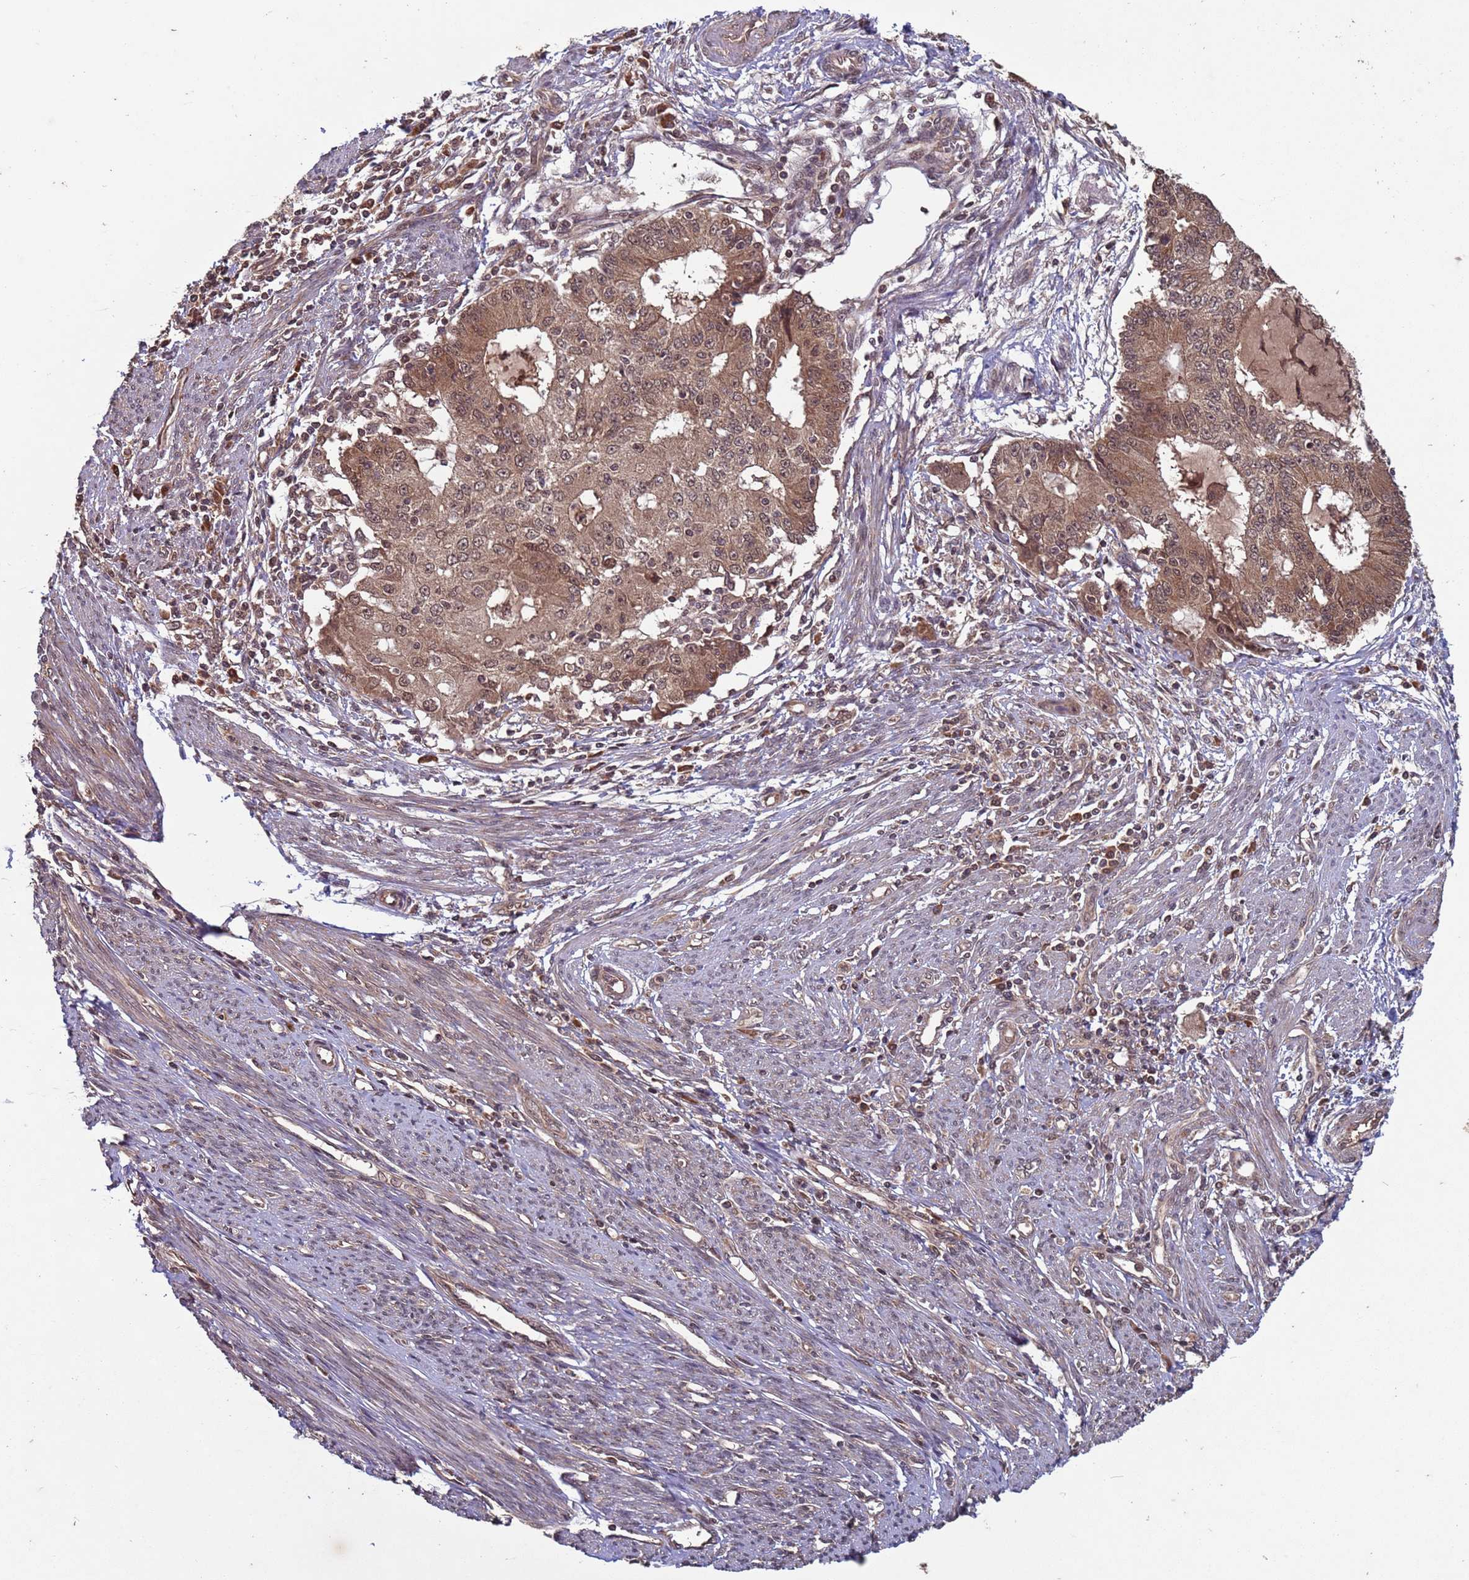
{"staining": {"intensity": "moderate", "quantity": ">75%", "location": "cytoplasmic/membranous,nuclear"}, "tissue": "endometrial cancer", "cell_type": "Tumor cells", "image_type": "cancer", "snomed": [{"axis": "morphology", "description": "Adenocarcinoma, NOS"}, {"axis": "topography", "description": "Endometrium"}], "caption": "This photomicrograph reveals immunohistochemistry (IHC) staining of adenocarcinoma (endometrial), with medium moderate cytoplasmic/membranous and nuclear expression in about >75% of tumor cells.", "gene": "ERI1", "patient": {"sex": "female", "age": 56}}